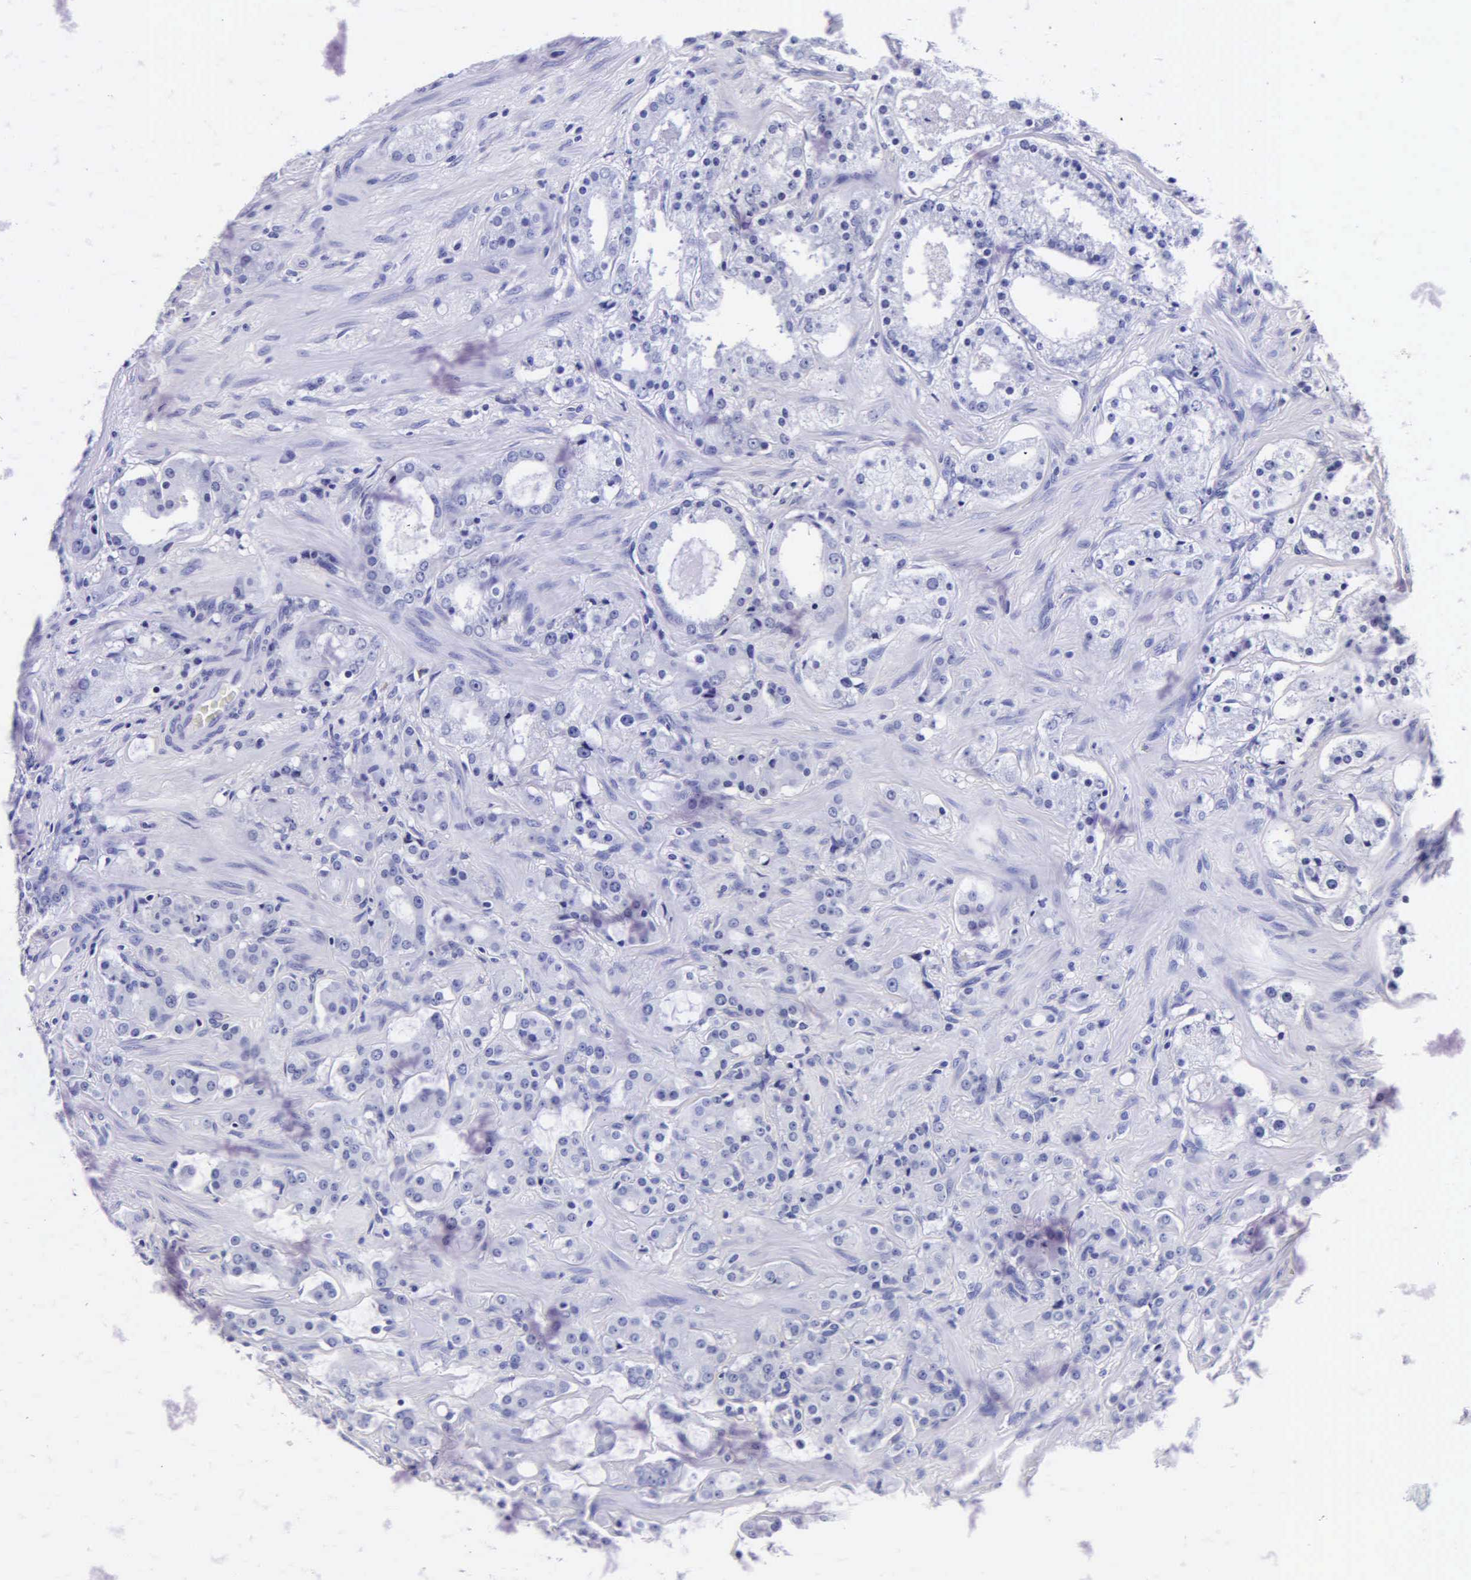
{"staining": {"intensity": "negative", "quantity": "none", "location": "none"}, "tissue": "prostate cancer", "cell_type": "Tumor cells", "image_type": "cancer", "snomed": [{"axis": "morphology", "description": "Adenocarcinoma, Medium grade"}, {"axis": "topography", "description": "Prostate"}], "caption": "Immunohistochemical staining of human prostate medium-grade adenocarcinoma displays no significant expression in tumor cells.", "gene": "MB", "patient": {"sex": "male", "age": 73}}